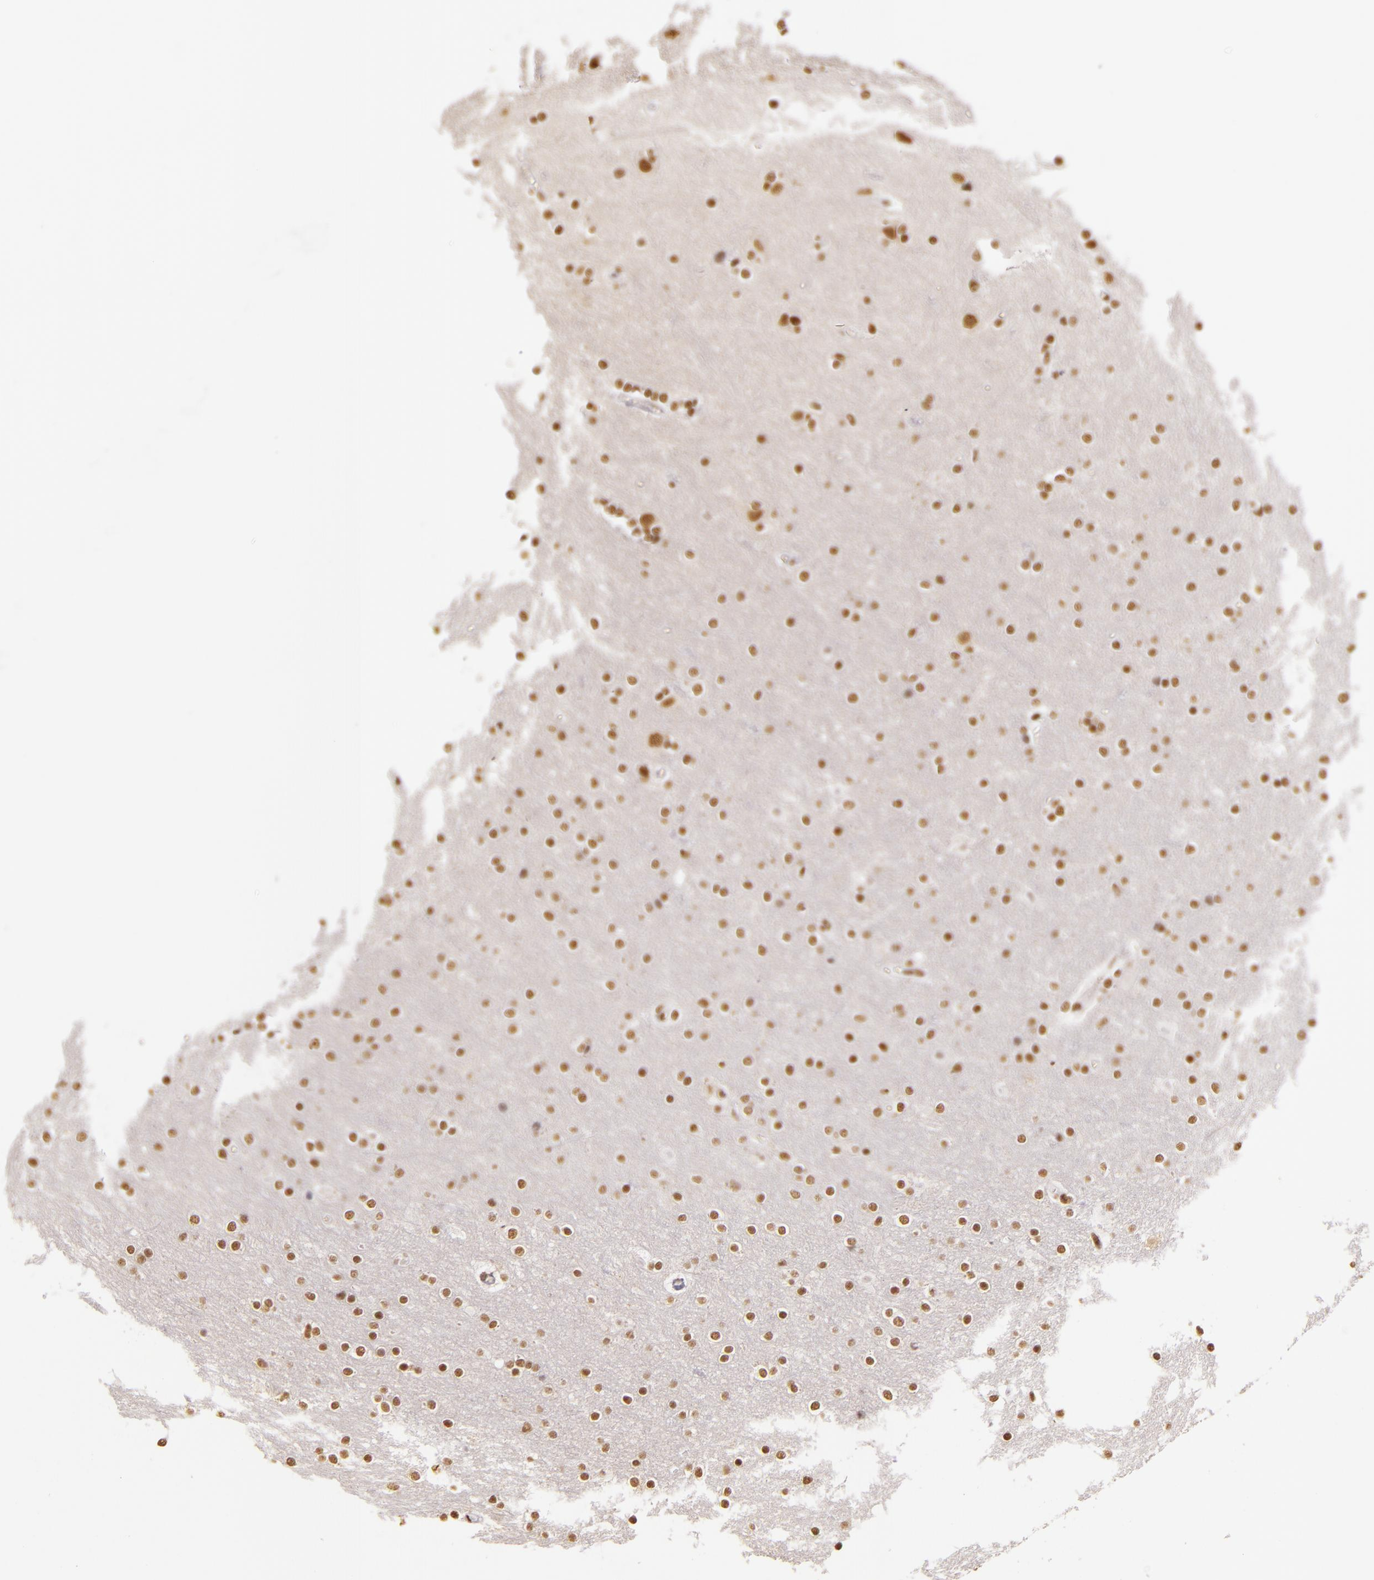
{"staining": {"intensity": "moderate", "quantity": ">75%", "location": "nuclear"}, "tissue": "cerebral cortex", "cell_type": "Endothelial cells", "image_type": "normal", "snomed": [{"axis": "morphology", "description": "Normal tissue, NOS"}, {"axis": "topography", "description": "Cerebral cortex"}], "caption": "Immunohistochemical staining of benign cerebral cortex displays >75% levels of moderate nuclear protein expression in about >75% of endothelial cells. Ihc stains the protein in brown and the nuclei are stained blue.", "gene": "PAPOLA", "patient": {"sex": "female", "age": 54}}